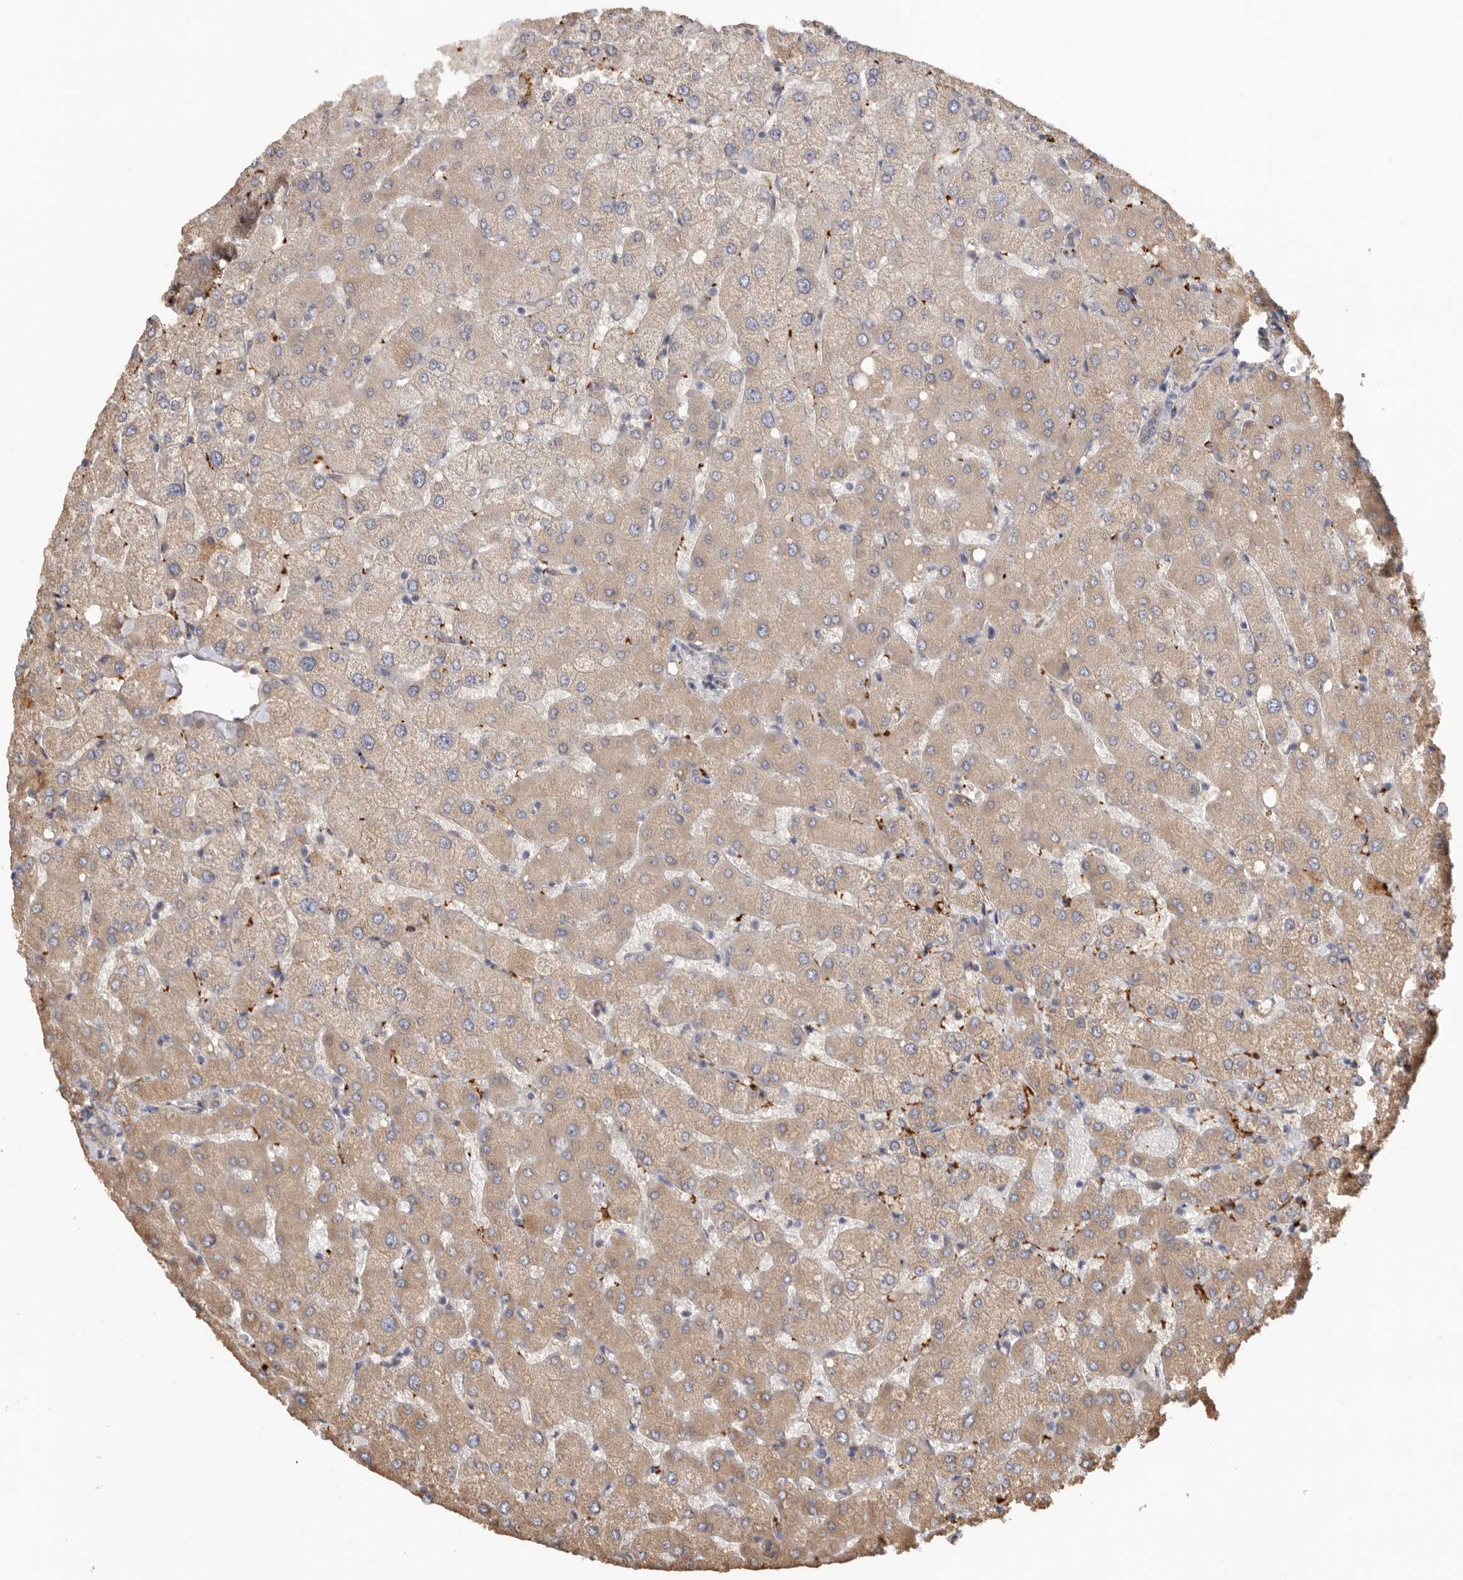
{"staining": {"intensity": "weak", "quantity": ">75%", "location": "cytoplasmic/membranous"}, "tissue": "liver", "cell_type": "Cholangiocytes", "image_type": "normal", "snomed": [{"axis": "morphology", "description": "Normal tissue, NOS"}, {"axis": "topography", "description": "Liver"}], "caption": "Liver was stained to show a protein in brown. There is low levels of weak cytoplasmic/membranous positivity in approximately >75% of cholangiocytes. (brown staining indicates protein expression, while blue staining denotes nuclei).", "gene": "CDC42BPB", "patient": {"sex": "female", "age": 54}}